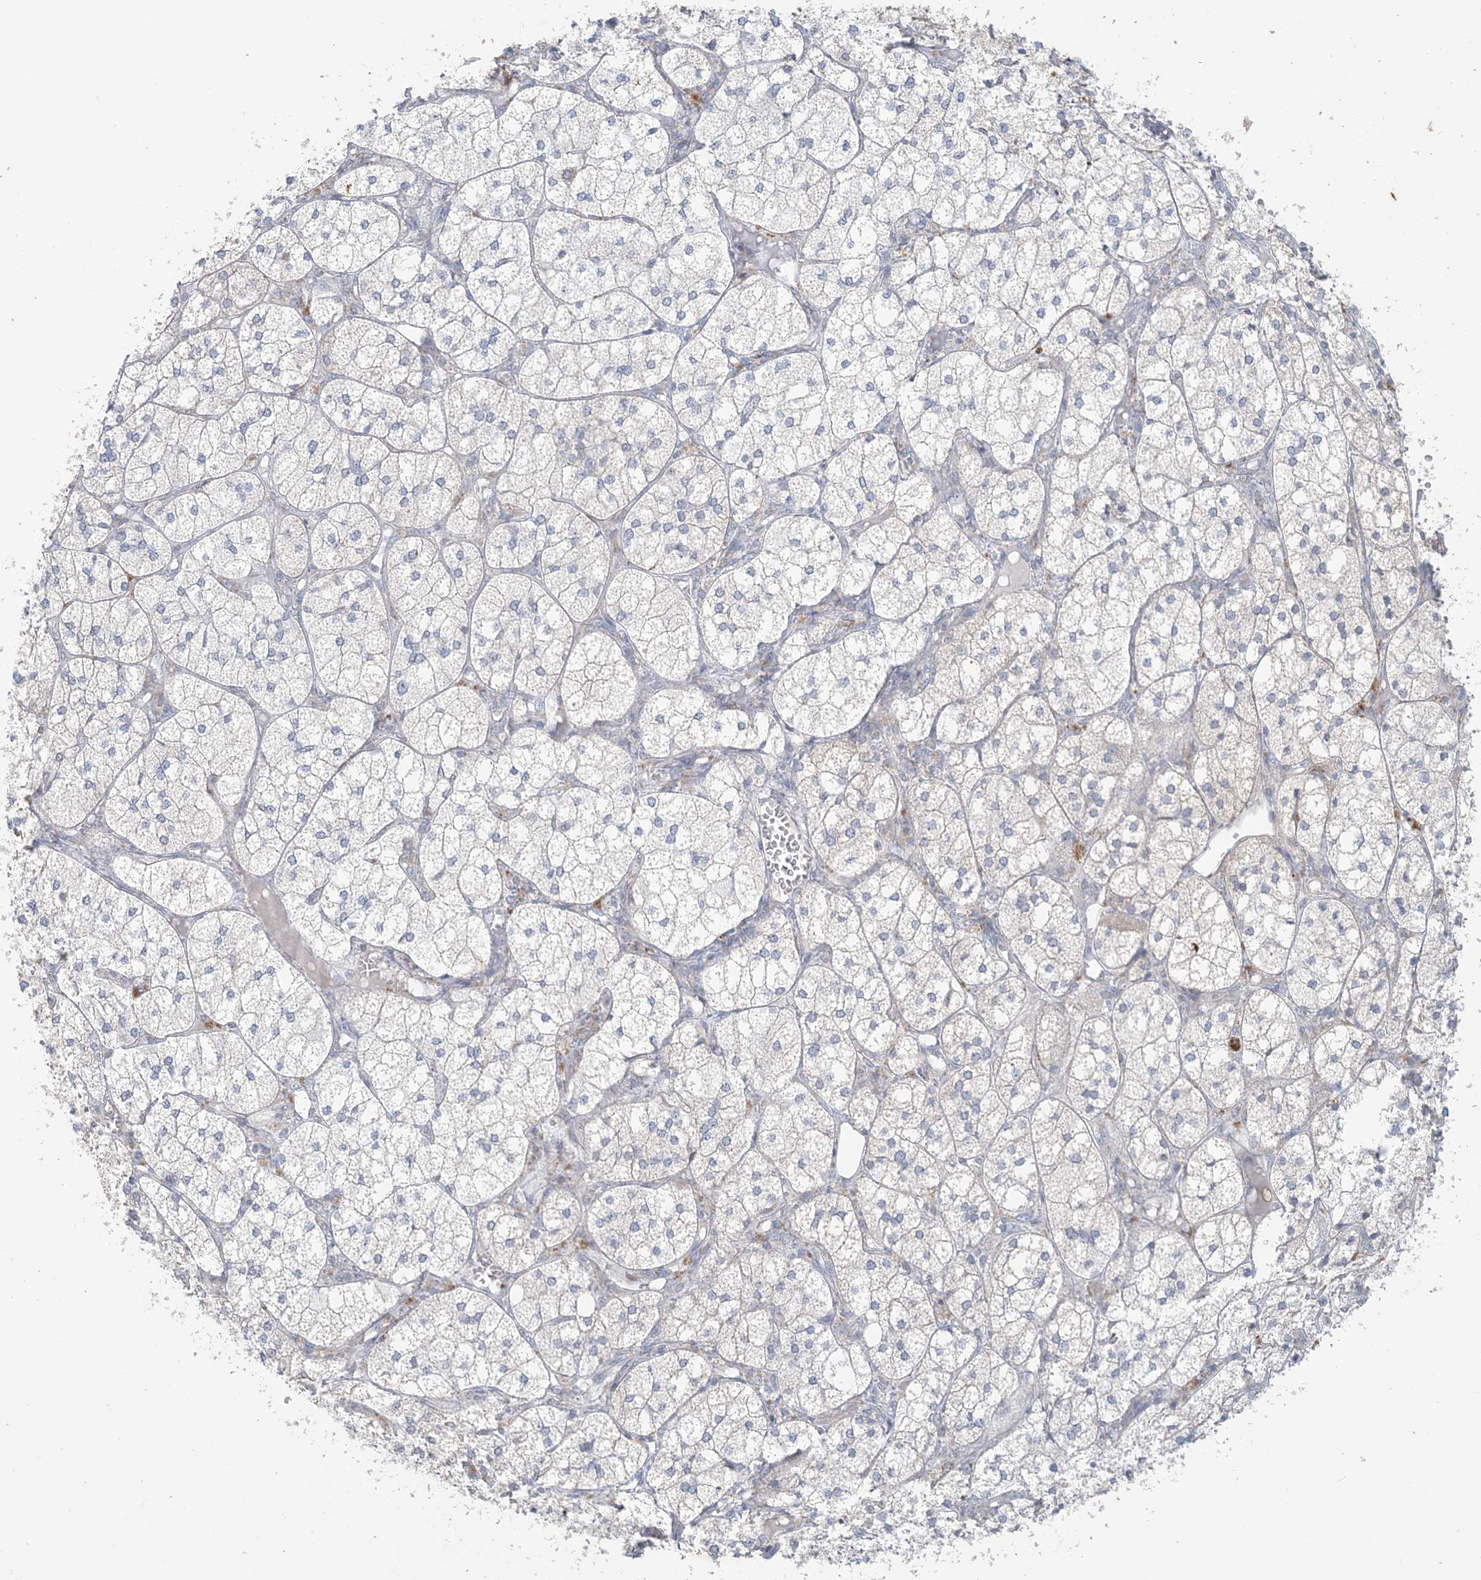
{"staining": {"intensity": "weak", "quantity": "25%-75%", "location": "cytoplasmic/membranous"}, "tissue": "adrenal gland", "cell_type": "Glandular cells", "image_type": "normal", "snomed": [{"axis": "morphology", "description": "Normal tissue, NOS"}, {"axis": "topography", "description": "Adrenal gland"}], "caption": "Immunohistochemistry image of benign human adrenal gland stained for a protein (brown), which demonstrates low levels of weak cytoplasmic/membranous staining in approximately 25%-75% of glandular cells.", "gene": "KIF3A", "patient": {"sex": "female", "age": 61}}